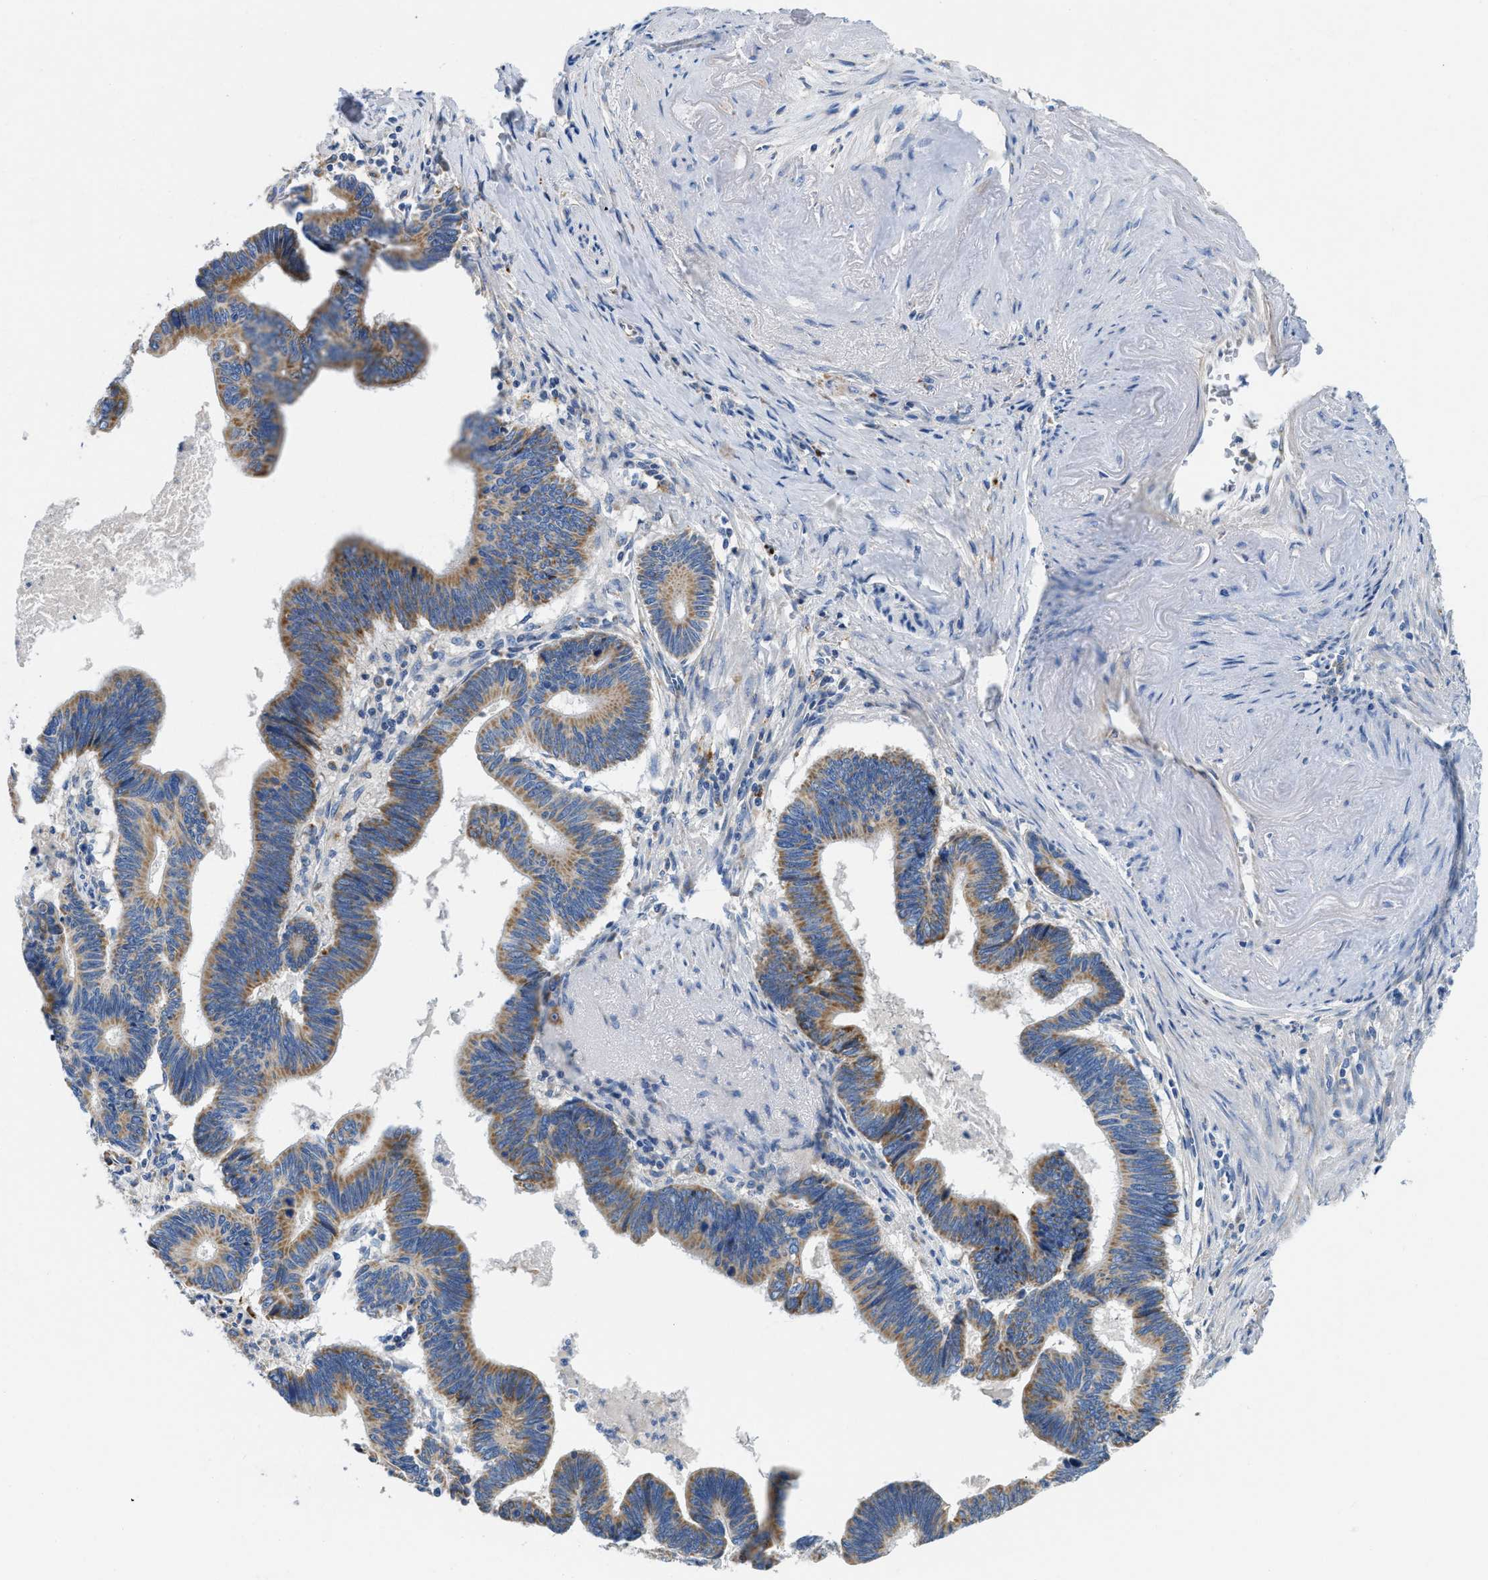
{"staining": {"intensity": "moderate", "quantity": ">75%", "location": "cytoplasmic/membranous"}, "tissue": "pancreatic cancer", "cell_type": "Tumor cells", "image_type": "cancer", "snomed": [{"axis": "morphology", "description": "Adenocarcinoma, NOS"}, {"axis": "topography", "description": "Pancreas"}], "caption": "Protein expression analysis of adenocarcinoma (pancreatic) exhibits moderate cytoplasmic/membranous expression in approximately >75% of tumor cells.", "gene": "SLC25A13", "patient": {"sex": "female", "age": 70}}